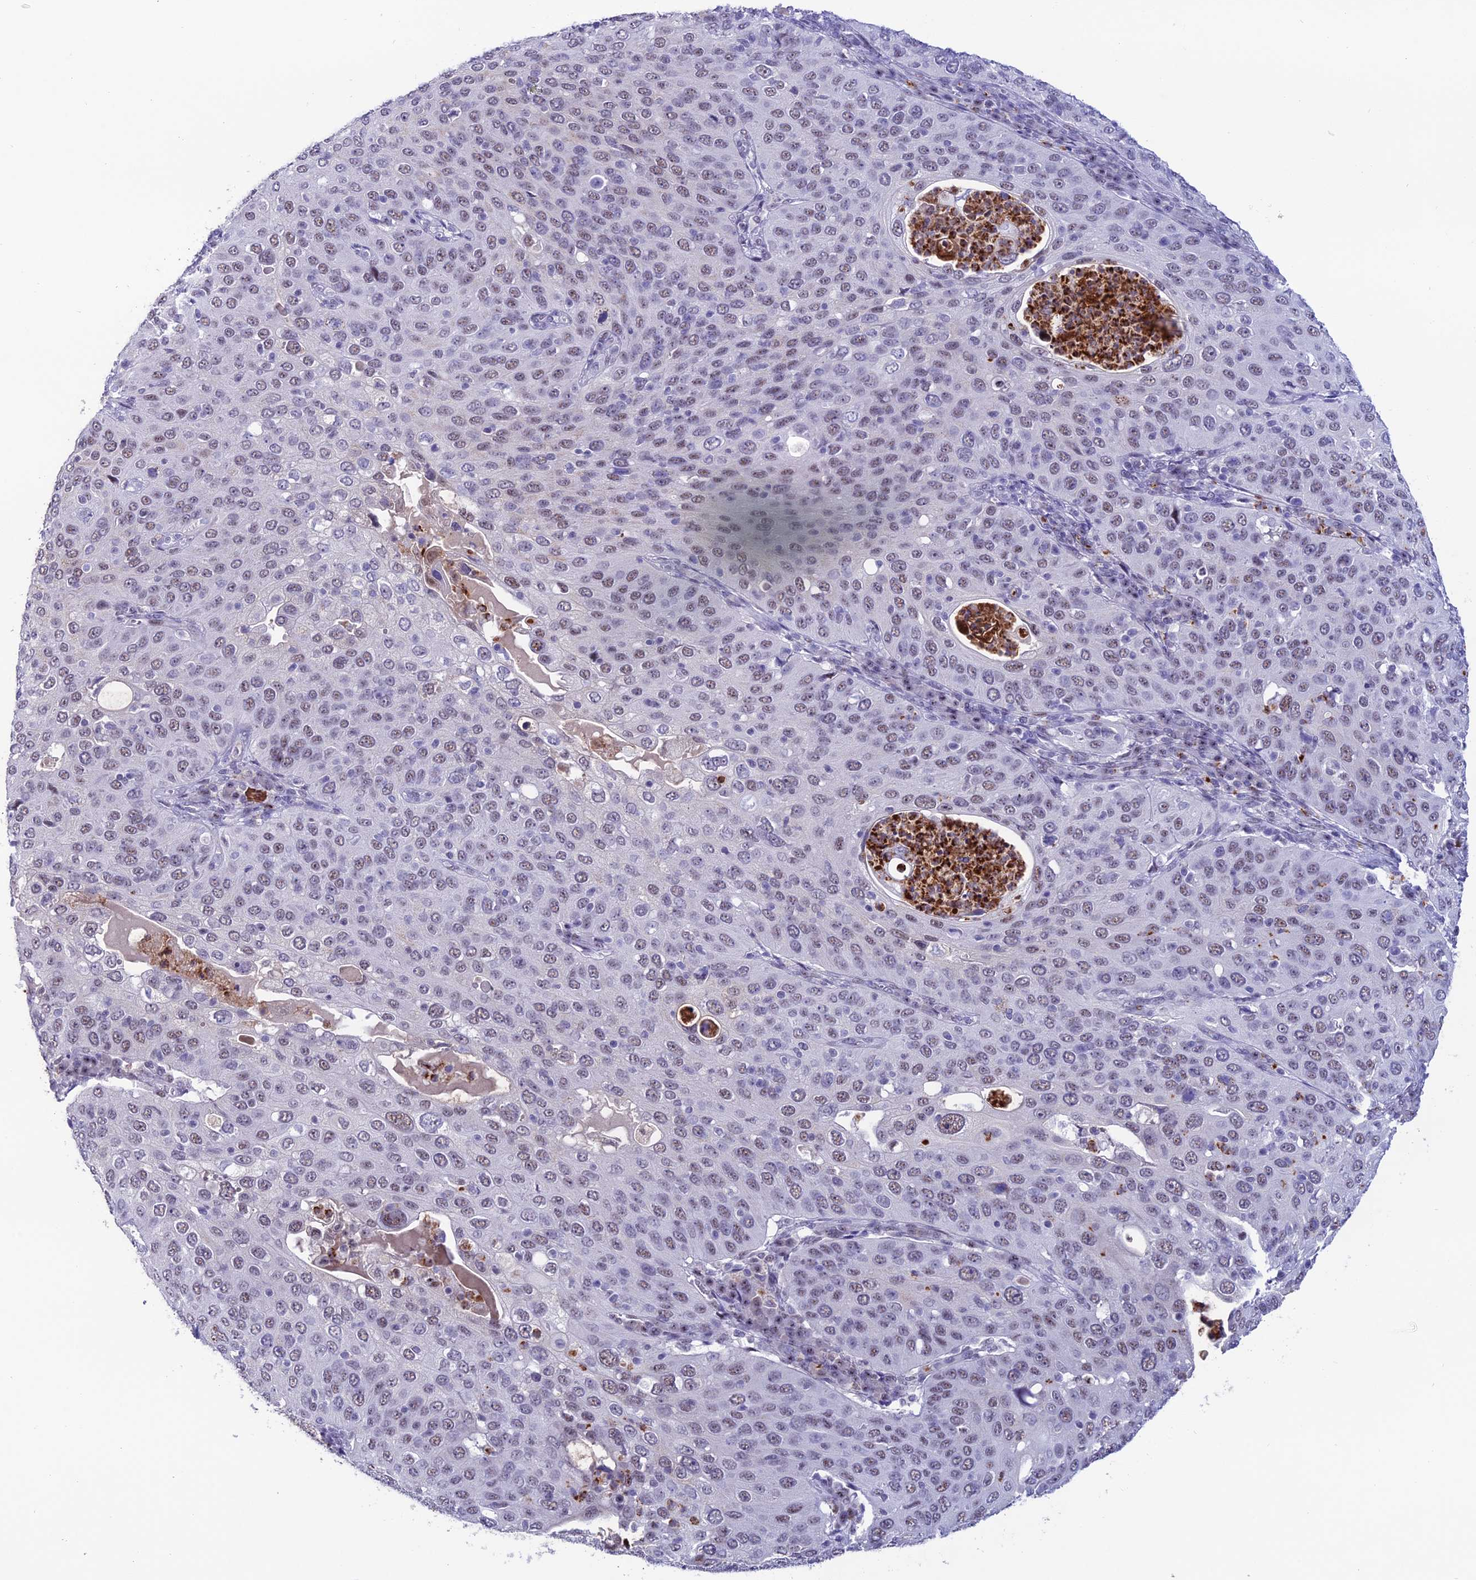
{"staining": {"intensity": "weak", "quantity": "<25%", "location": "nuclear"}, "tissue": "cervical cancer", "cell_type": "Tumor cells", "image_type": "cancer", "snomed": [{"axis": "morphology", "description": "Squamous cell carcinoma, NOS"}, {"axis": "topography", "description": "Cervix"}], "caption": "IHC photomicrograph of human cervical squamous cell carcinoma stained for a protein (brown), which reveals no staining in tumor cells.", "gene": "MFSD2B", "patient": {"sex": "female", "age": 36}}